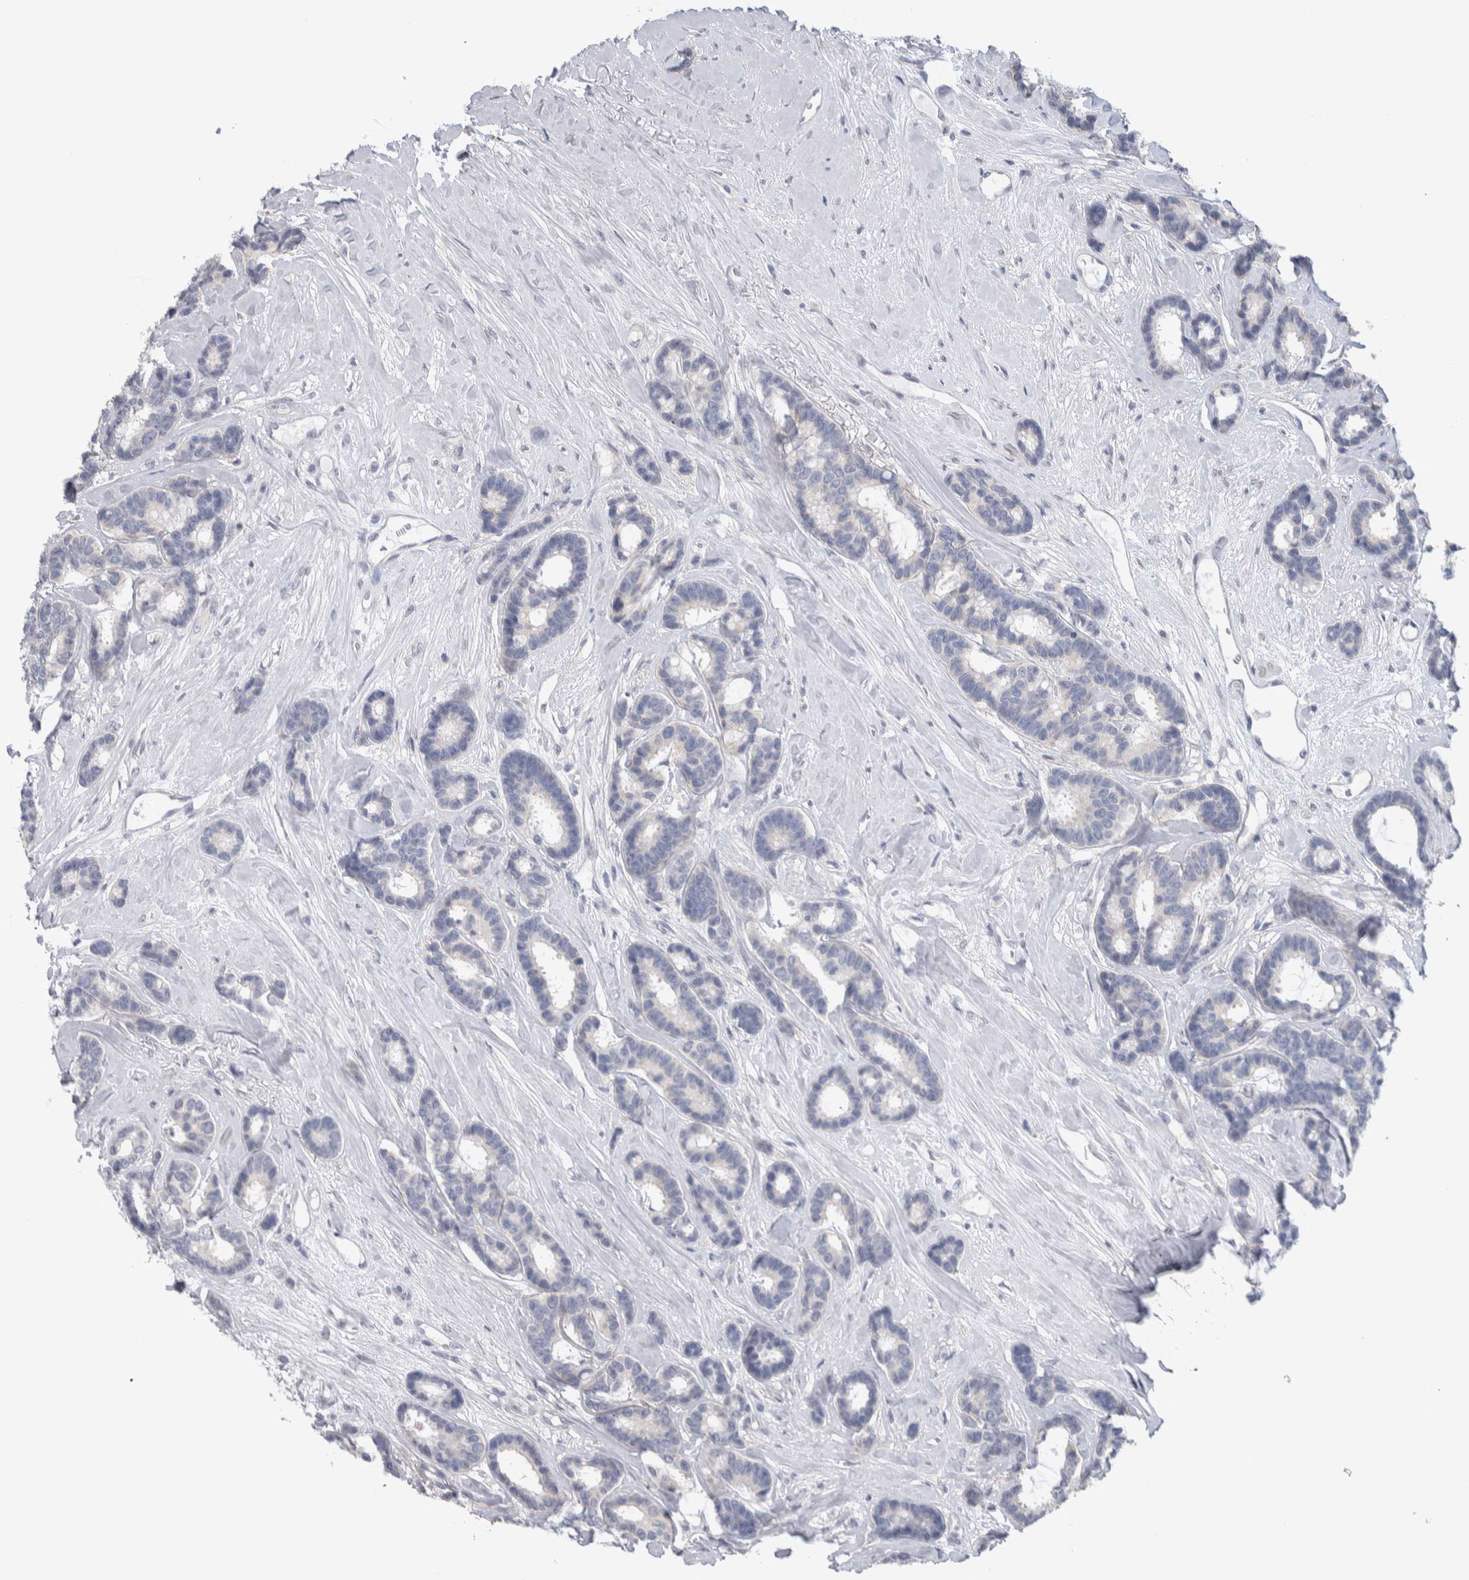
{"staining": {"intensity": "negative", "quantity": "none", "location": "none"}, "tissue": "breast cancer", "cell_type": "Tumor cells", "image_type": "cancer", "snomed": [{"axis": "morphology", "description": "Duct carcinoma"}, {"axis": "topography", "description": "Breast"}], "caption": "Tumor cells show no significant protein expression in breast invasive ductal carcinoma. Brightfield microscopy of IHC stained with DAB (brown) and hematoxylin (blue), captured at high magnification.", "gene": "TAX1BP1", "patient": {"sex": "female", "age": 87}}